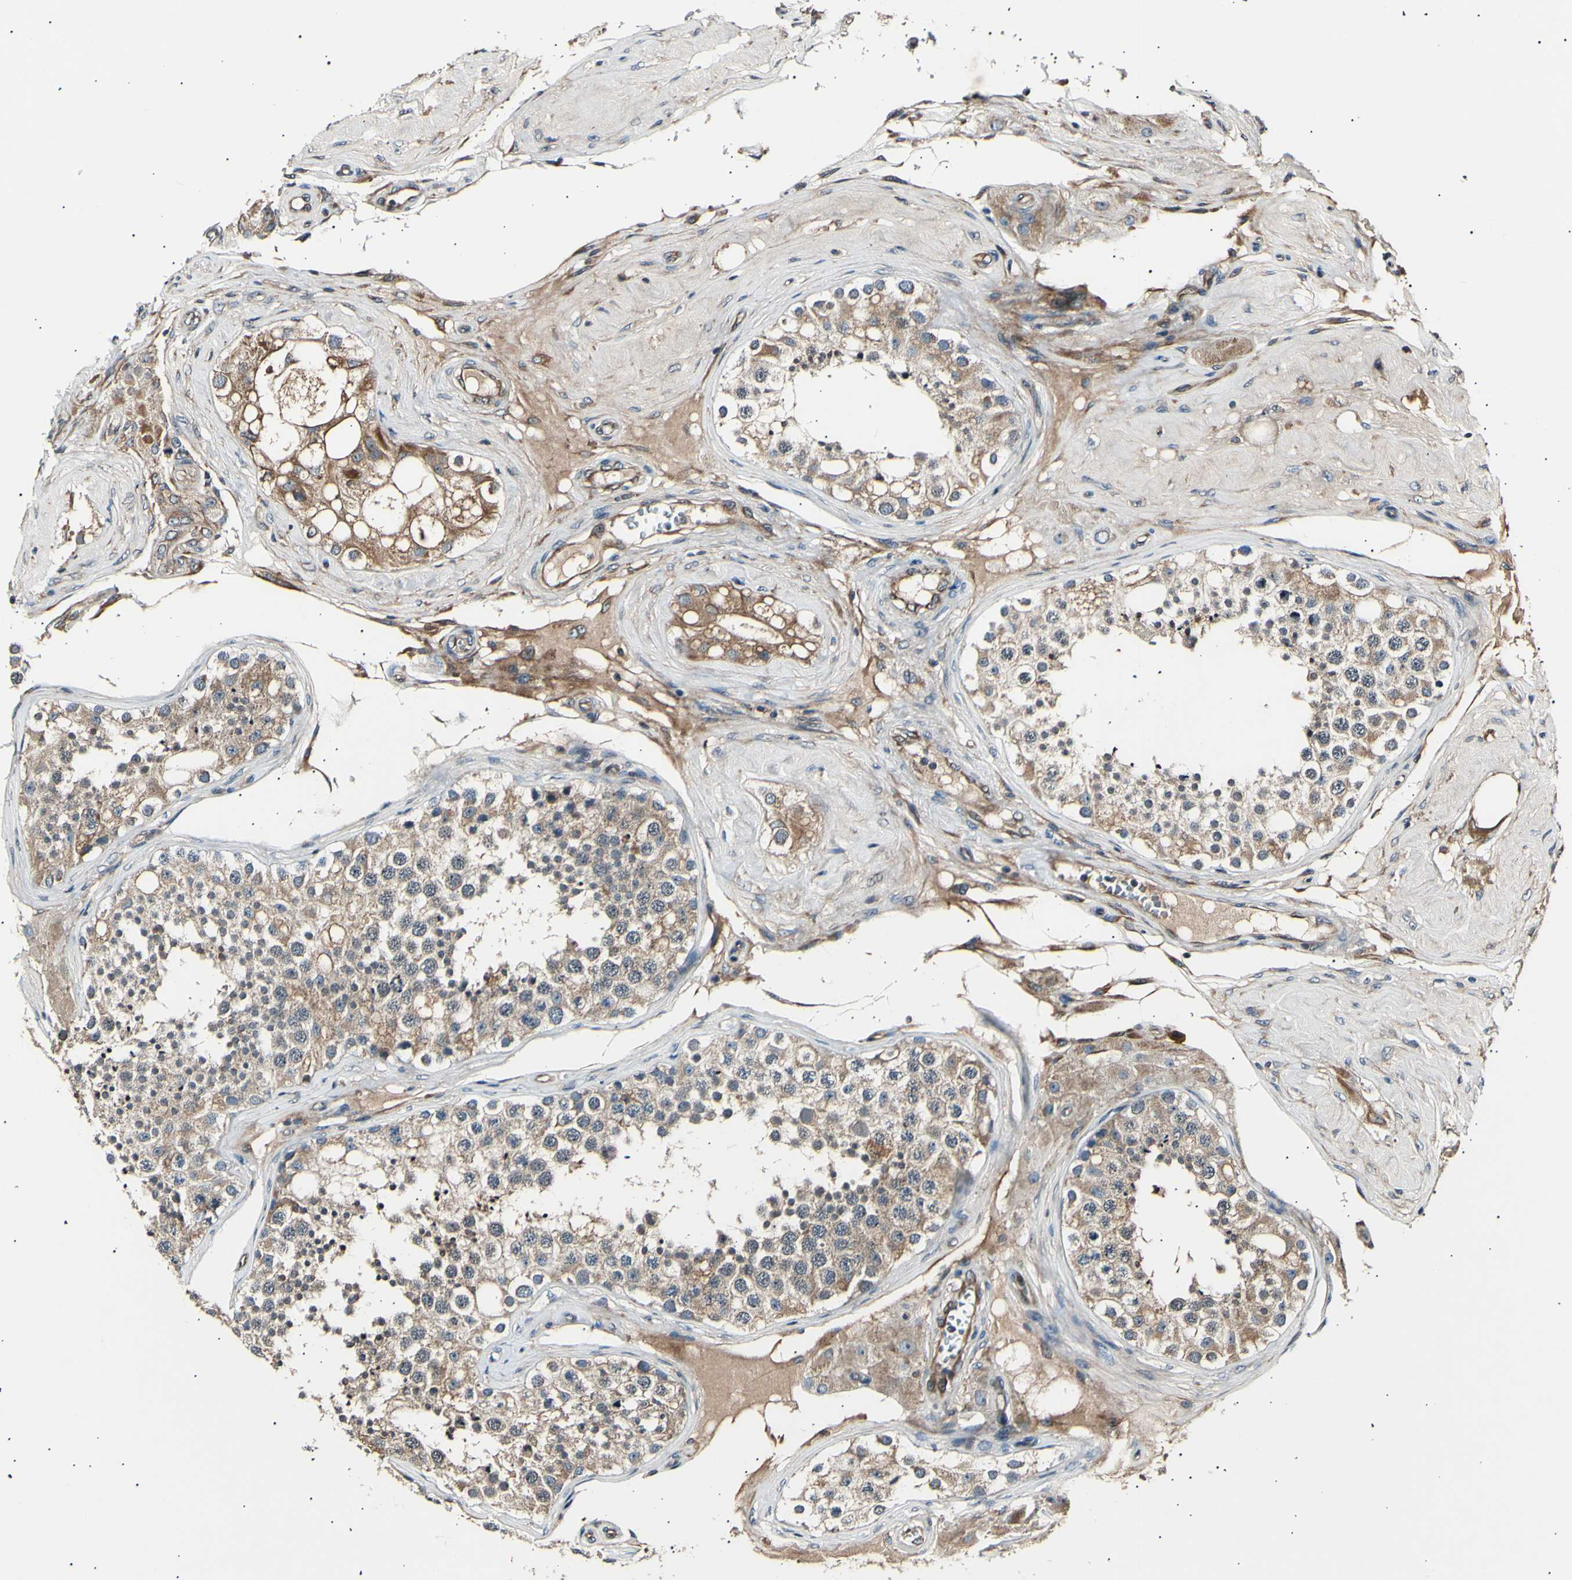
{"staining": {"intensity": "moderate", "quantity": ">75%", "location": "none"}, "tissue": "testis", "cell_type": "Cells in seminiferous ducts", "image_type": "normal", "snomed": [{"axis": "morphology", "description": "Normal tissue, NOS"}, {"axis": "topography", "description": "Testis"}], "caption": "The micrograph exhibits immunohistochemical staining of normal testis. There is moderate None staining is seen in approximately >75% of cells in seminiferous ducts.", "gene": "ITGA6", "patient": {"sex": "male", "age": 68}}